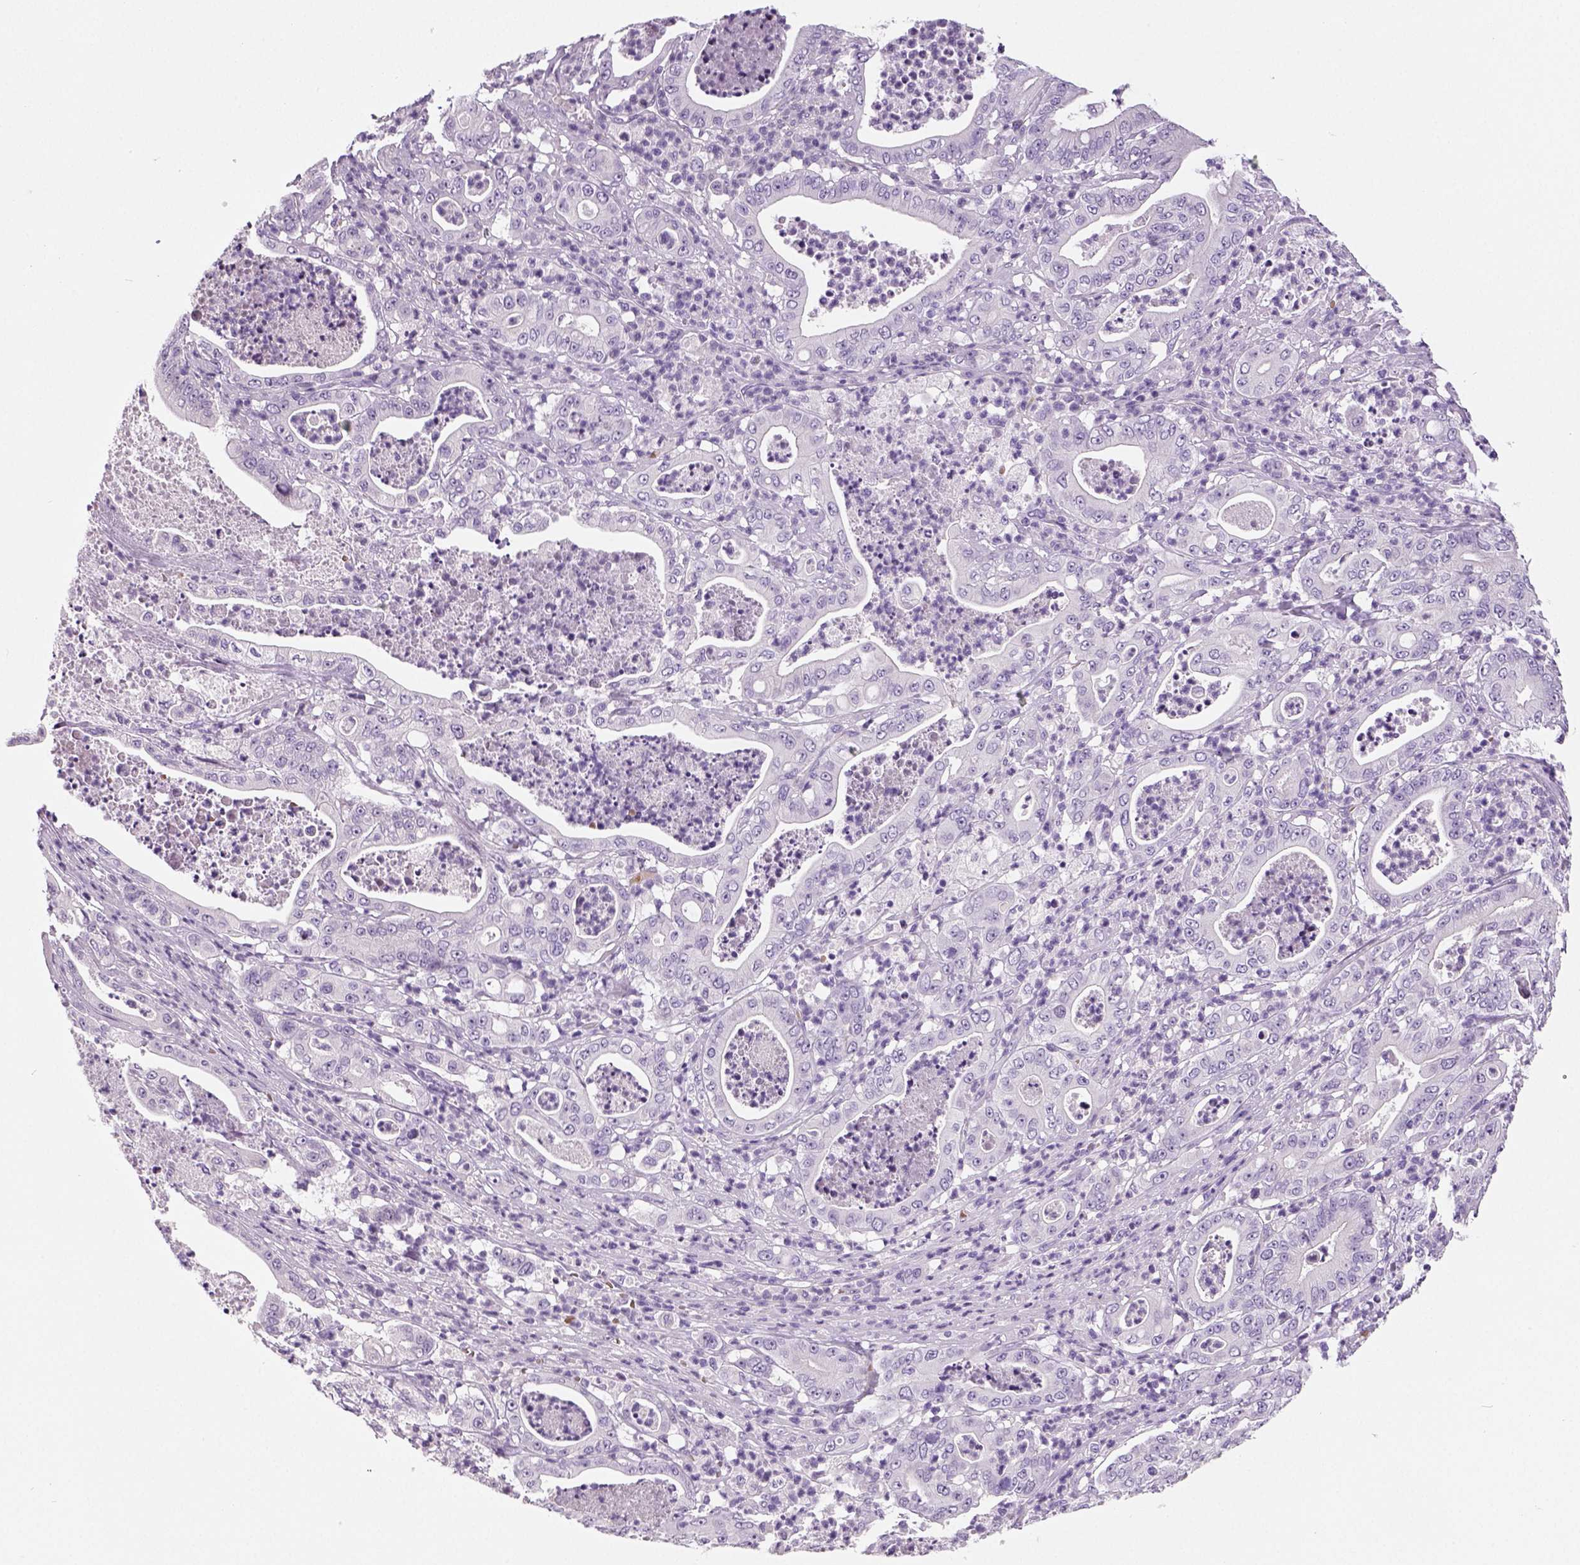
{"staining": {"intensity": "negative", "quantity": "none", "location": "none"}, "tissue": "pancreatic cancer", "cell_type": "Tumor cells", "image_type": "cancer", "snomed": [{"axis": "morphology", "description": "Adenocarcinoma, NOS"}, {"axis": "topography", "description": "Pancreas"}], "caption": "Tumor cells are negative for brown protein staining in pancreatic adenocarcinoma. Nuclei are stained in blue.", "gene": "TSPAN7", "patient": {"sex": "male", "age": 71}}